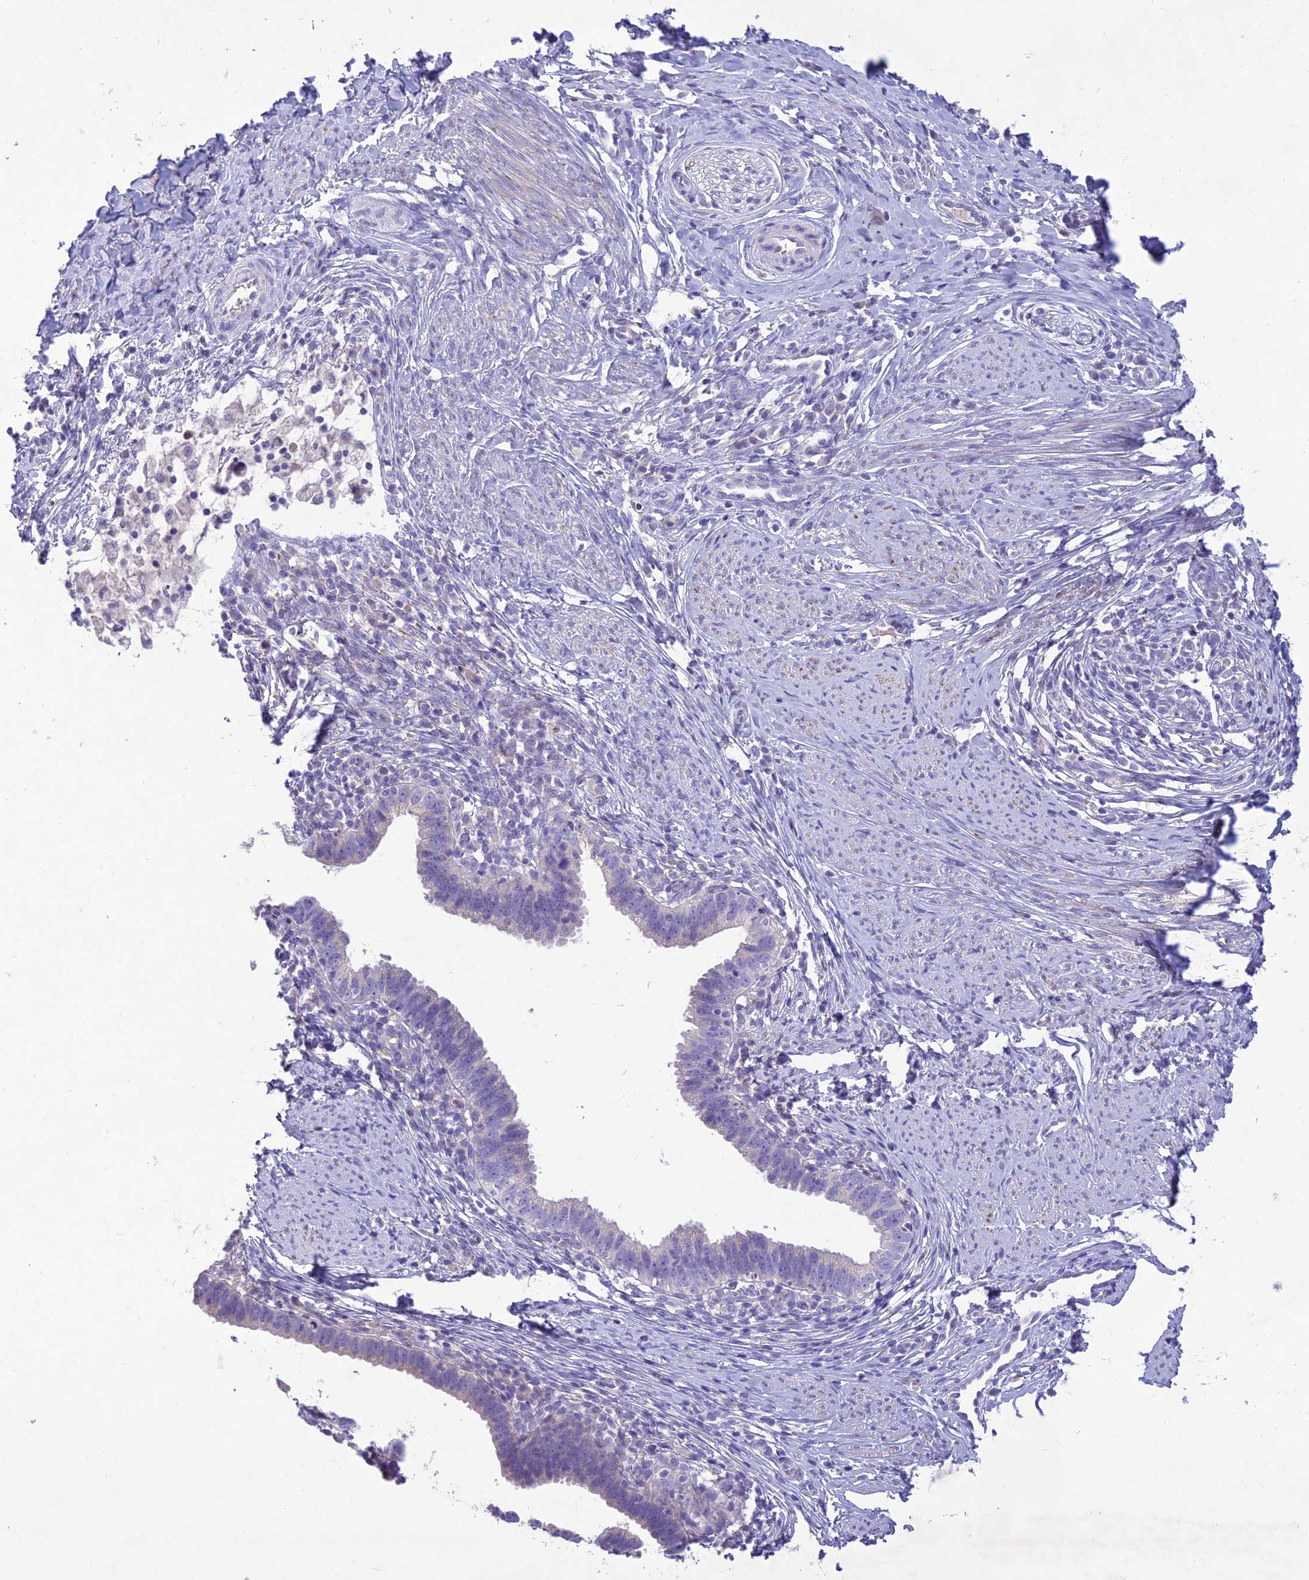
{"staining": {"intensity": "negative", "quantity": "none", "location": "none"}, "tissue": "cervical cancer", "cell_type": "Tumor cells", "image_type": "cancer", "snomed": [{"axis": "morphology", "description": "Adenocarcinoma, NOS"}, {"axis": "topography", "description": "Cervix"}], "caption": "Protein analysis of adenocarcinoma (cervical) displays no significant expression in tumor cells.", "gene": "SLC13A5", "patient": {"sex": "female", "age": 36}}